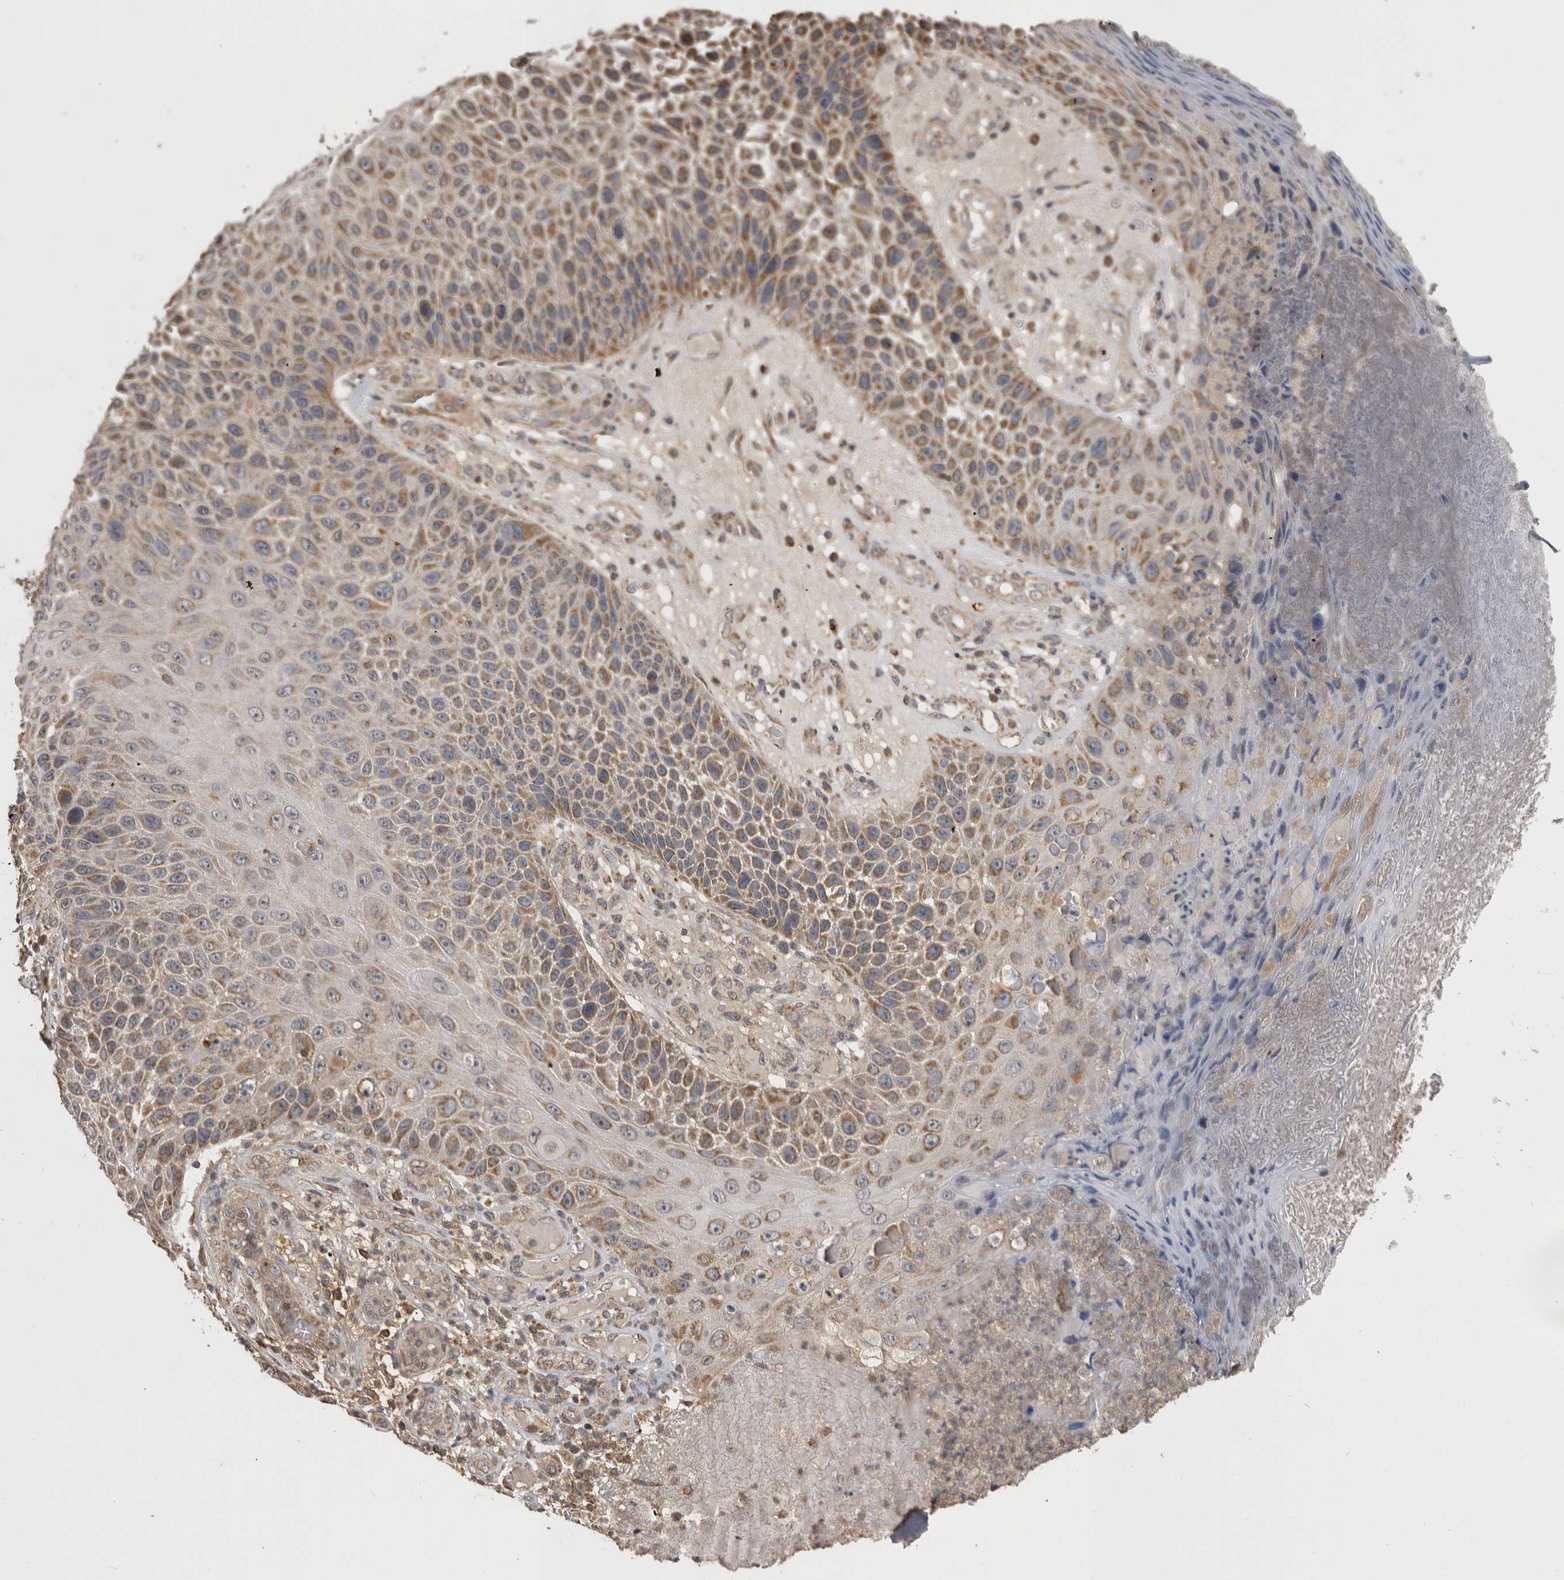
{"staining": {"intensity": "moderate", "quantity": ">75%", "location": "cytoplasmic/membranous"}, "tissue": "skin cancer", "cell_type": "Tumor cells", "image_type": "cancer", "snomed": [{"axis": "morphology", "description": "Squamous cell carcinoma, NOS"}, {"axis": "topography", "description": "Skin"}], "caption": "A medium amount of moderate cytoplasmic/membranous positivity is seen in about >75% of tumor cells in skin squamous cell carcinoma tissue. (Brightfield microscopy of DAB IHC at high magnification).", "gene": "PREP", "patient": {"sex": "female", "age": 88}}